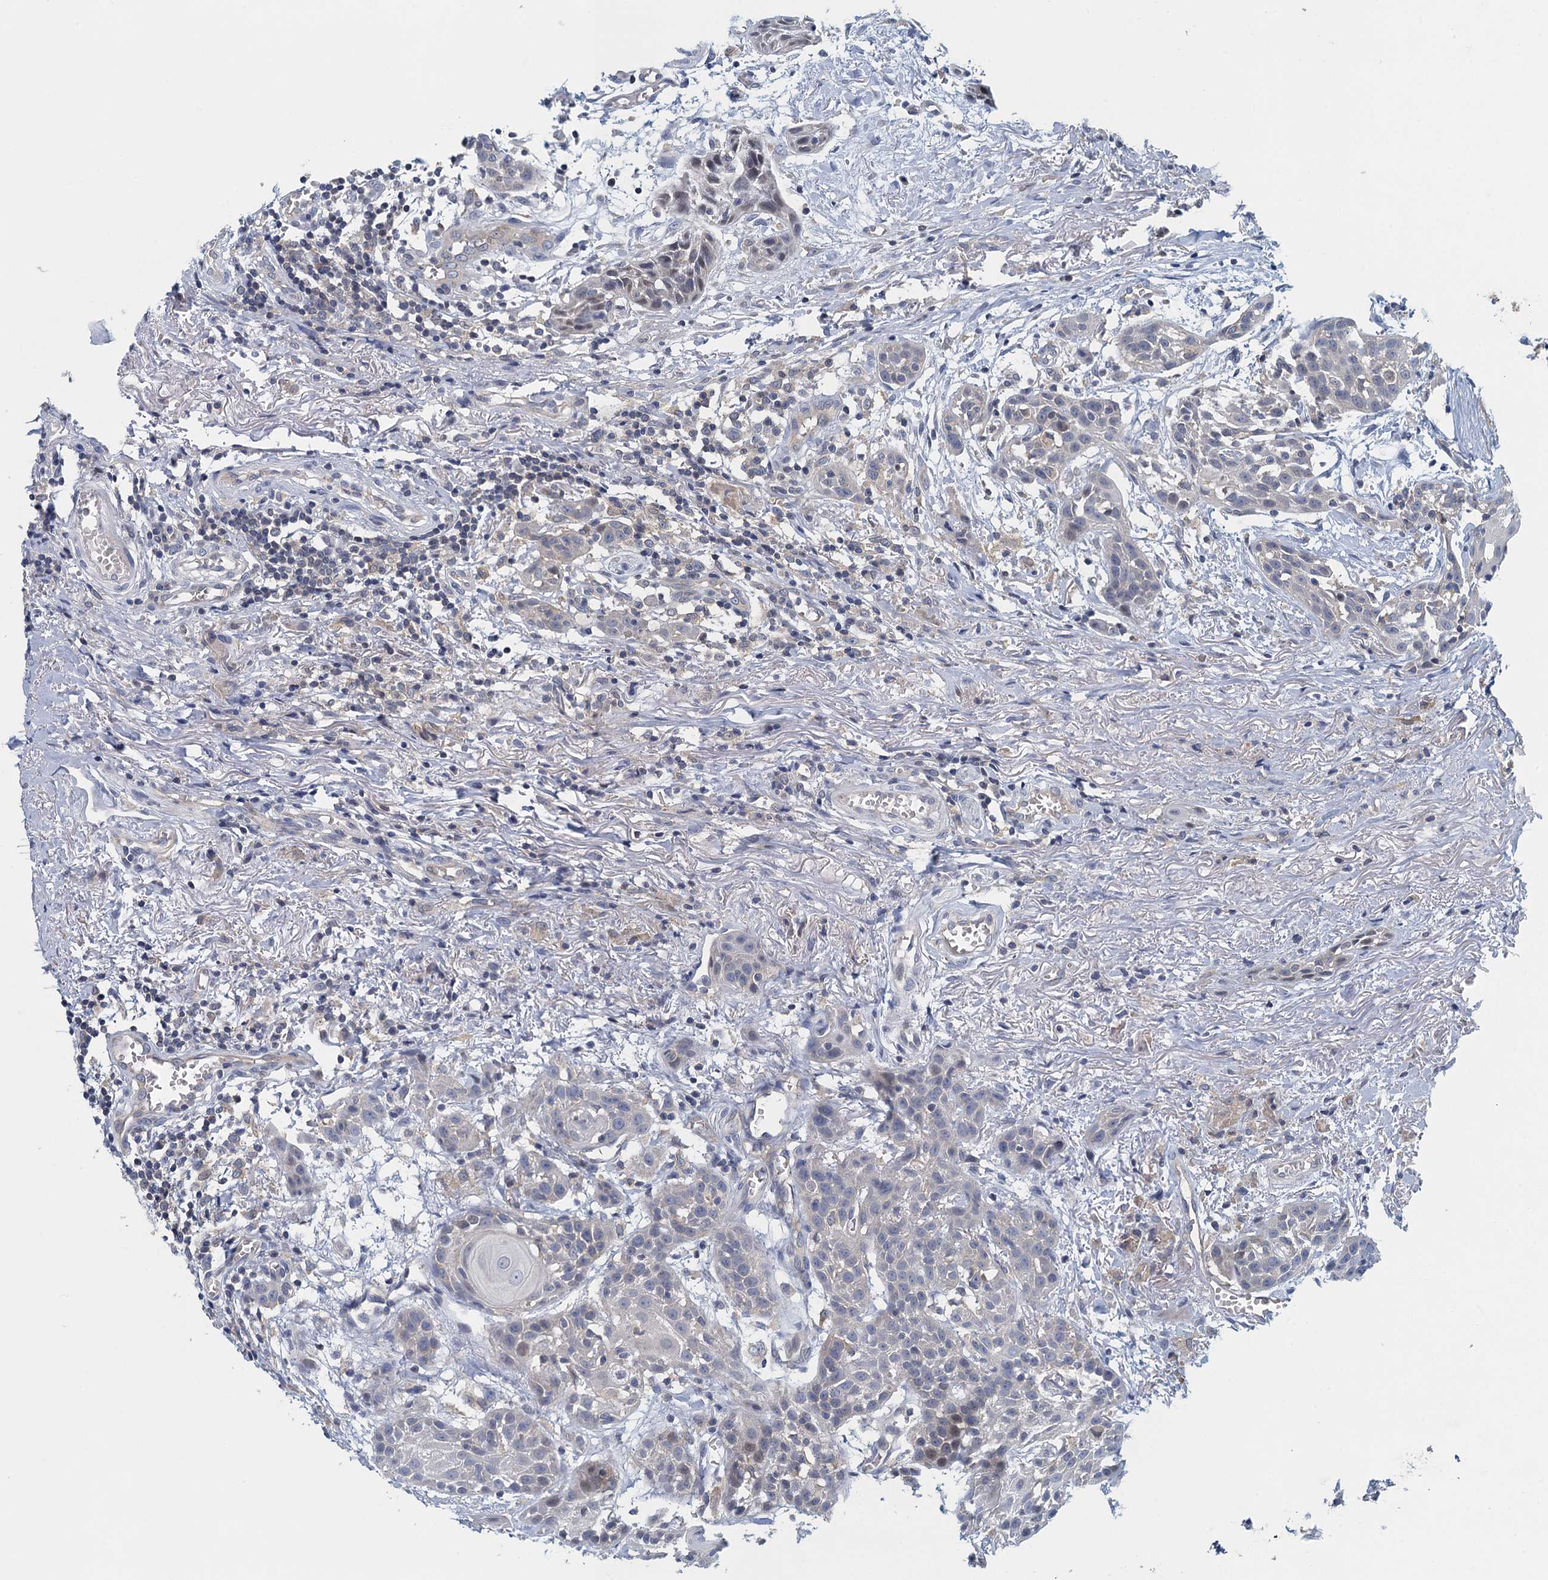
{"staining": {"intensity": "negative", "quantity": "none", "location": "none"}, "tissue": "head and neck cancer", "cell_type": "Tumor cells", "image_type": "cancer", "snomed": [{"axis": "morphology", "description": "Squamous cell carcinoma, NOS"}, {"axis": "topography", "description": "Oral tissue"}, {"axis": "topography", "description": "Head-Neck"}], "caption": "A high-resolution micrograph shows immunohistochemistry (IHC) staining of head and neck squamous cell carcinoma, which reveals no significant staining in tumor cells.", "gene": "NCKAP1L", "patient": {"sex": "female", "age": 50}}